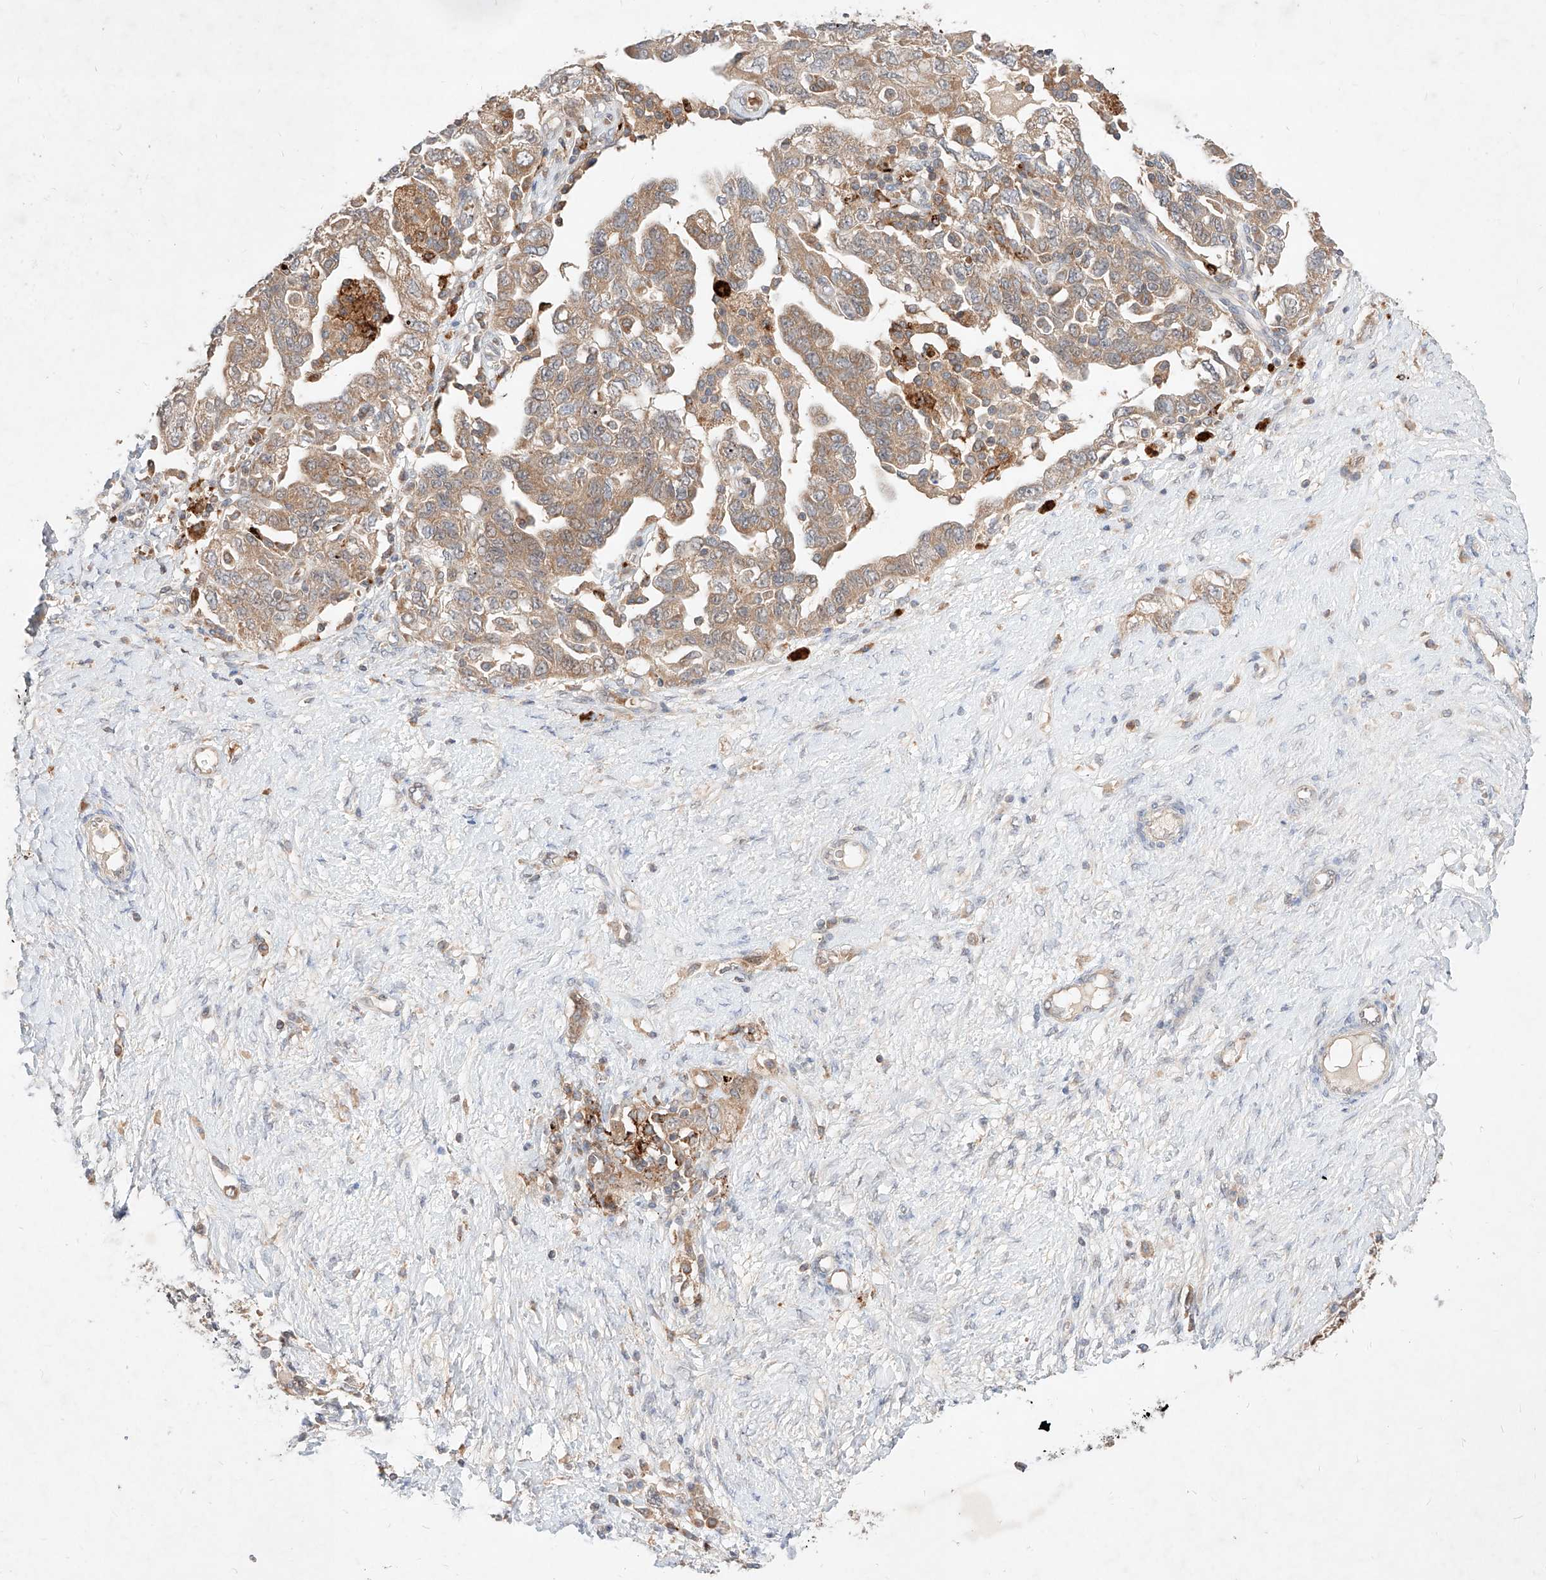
{"staining": {"intensity": "weak", "quantity": "25%-75%", "location": "cytoplasmic/membranous"}, "tissue": "ovarian cancer", "cell_type": "Tumor cells", "image_type": "cancer", "snomed": [{"axis": "morphology", "description": "Carcinoma, NOS"}, {"axis": "morphology", "description": "Cystadenocarcinoma, serous, NOS"}, {"axis": "topography", "description": "Ovary"}], "caption": "A photomicrograph of human ovarian cancer (serous cystadenocarcinoma) stained for a protein exhibits weak cytoplasmic/membranous brown staining in tumor cells.", "gene": "TSNAX", "patient": {"sex": "female", "age": 69}}